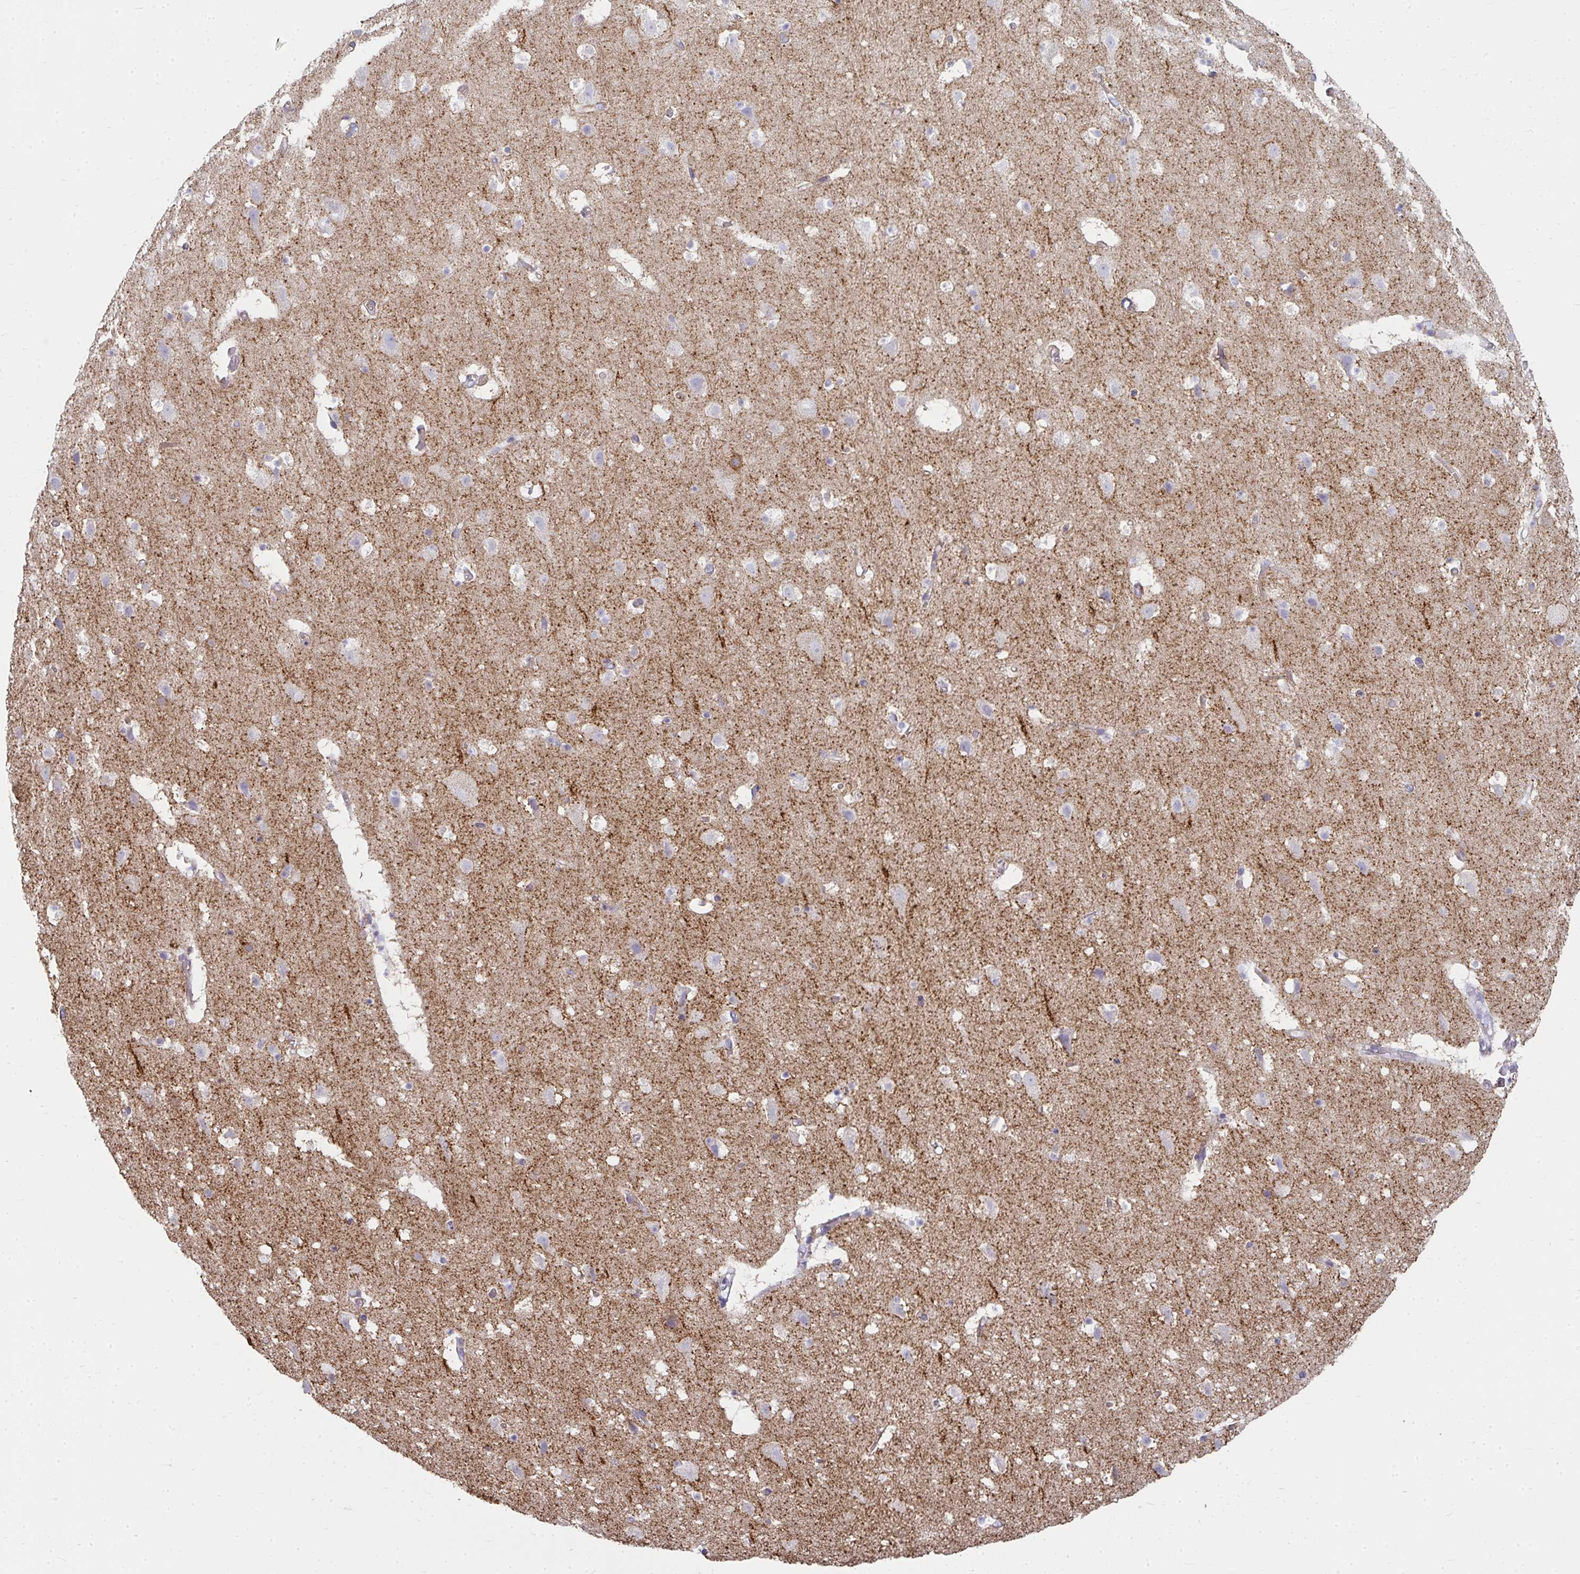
{"staining": {"intensity": "negative", "quantity": "none", "location": "none"}, "tissue": "cerebral cortex", "cell_type": "Endothelial cells", "image_type": "normal", "snomed": [{"axis": "morphology", "description": "Normal tissue, NOS"}, {"axis": "topography", "description": "Cerebral cortex"}], "caption": "IHC of normal human cerebral cortex exhibits no positivity in endothelial cells.", "gene": "SLC6A1", "patient": {"sex": "female", "age": 42}}